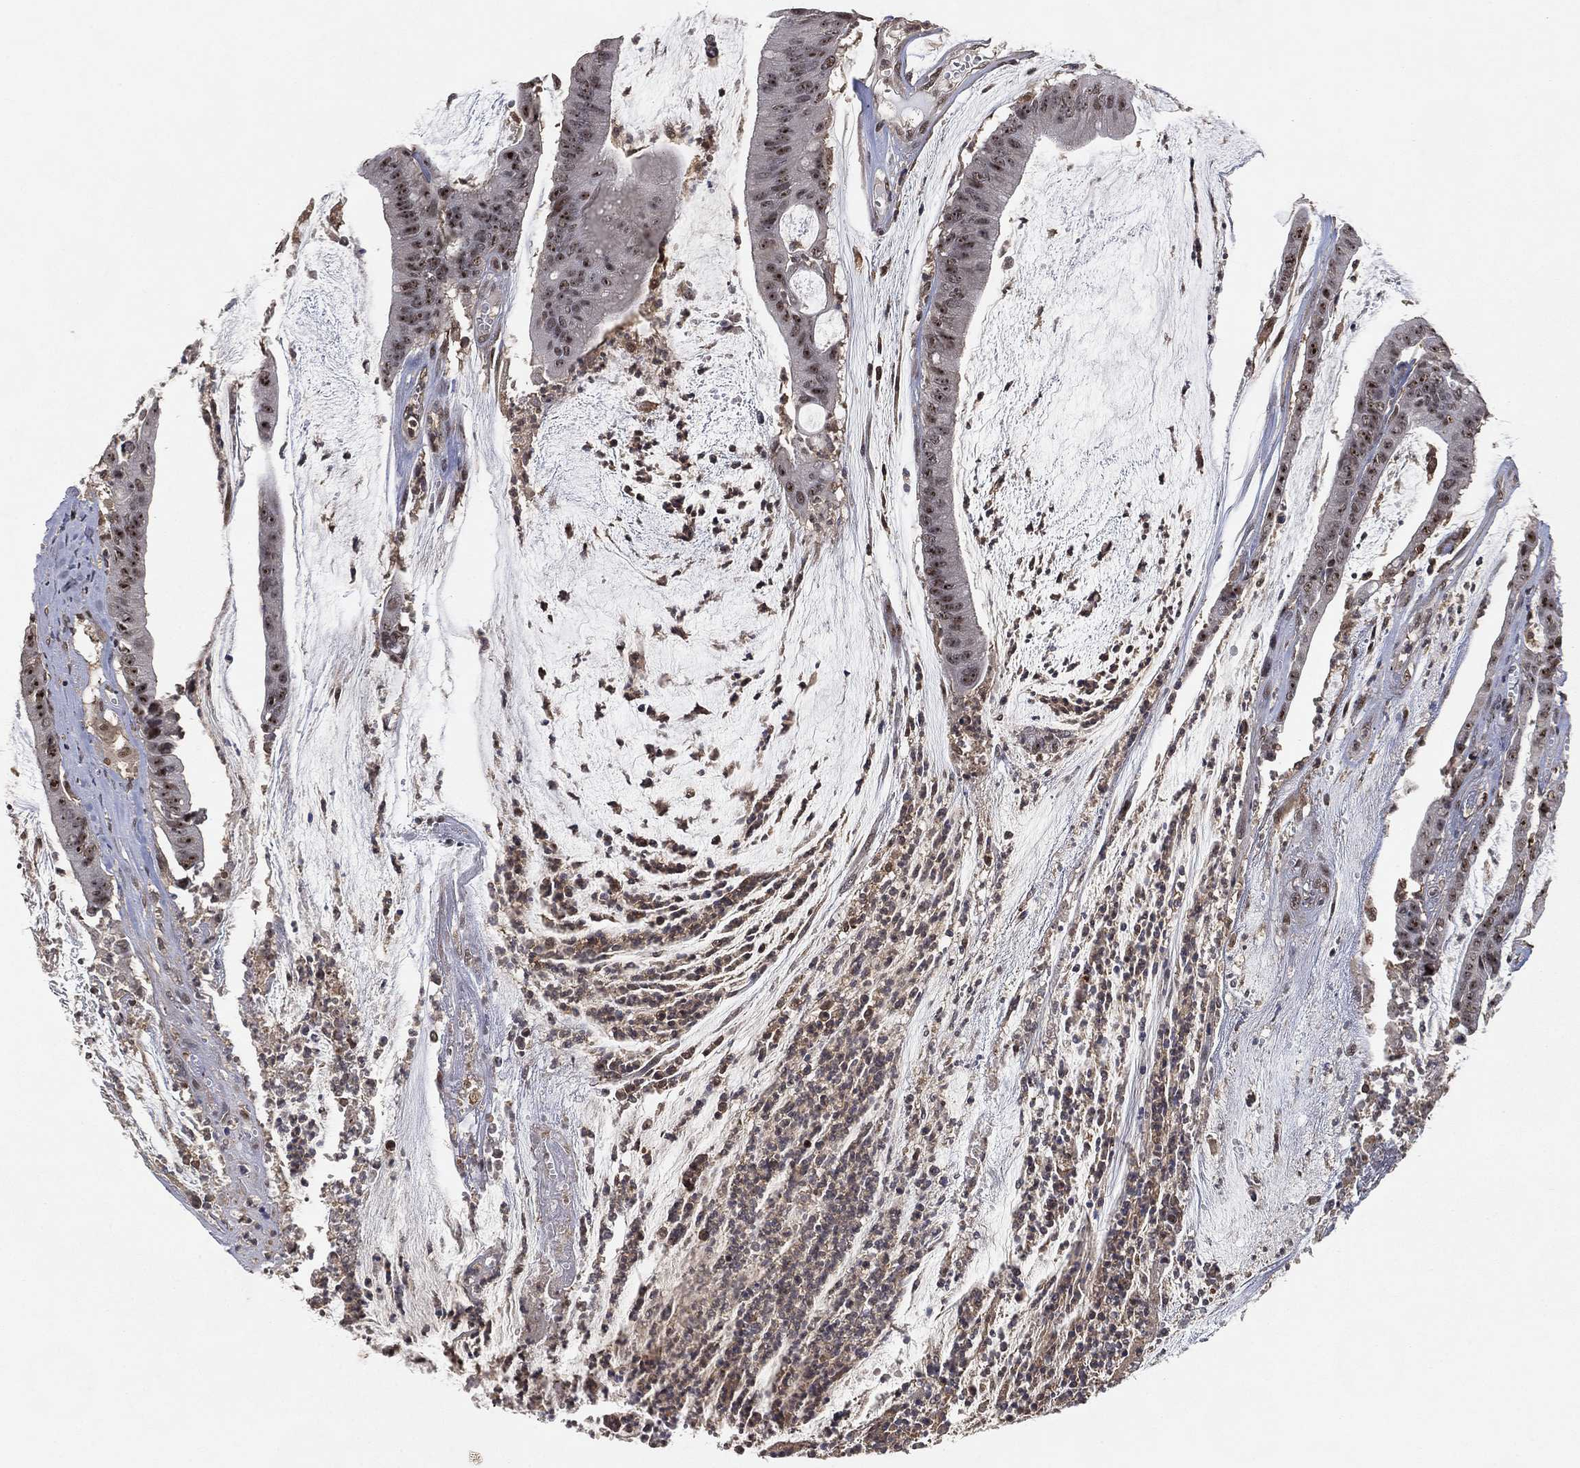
{"staining": {"intensity": "moderate", "quantity": ">75%", "location": "nuclear"}, "tissue": "colorectal cancer", "cell_type": "Tumor cells", "image_type": "cancer", "snomed": [{"axis": "morphology", "description": "Adenocarcinoma, NOS"}, {"axis": "topography", "description": "Colon"}], "caption": "Colorectal cancer stained for a protein (brown) displays moderate nuclear positive expression in approximately >75% of tumor cells.", "gene": "WDR26", "patient": {"sex": "female", "age": 69}}